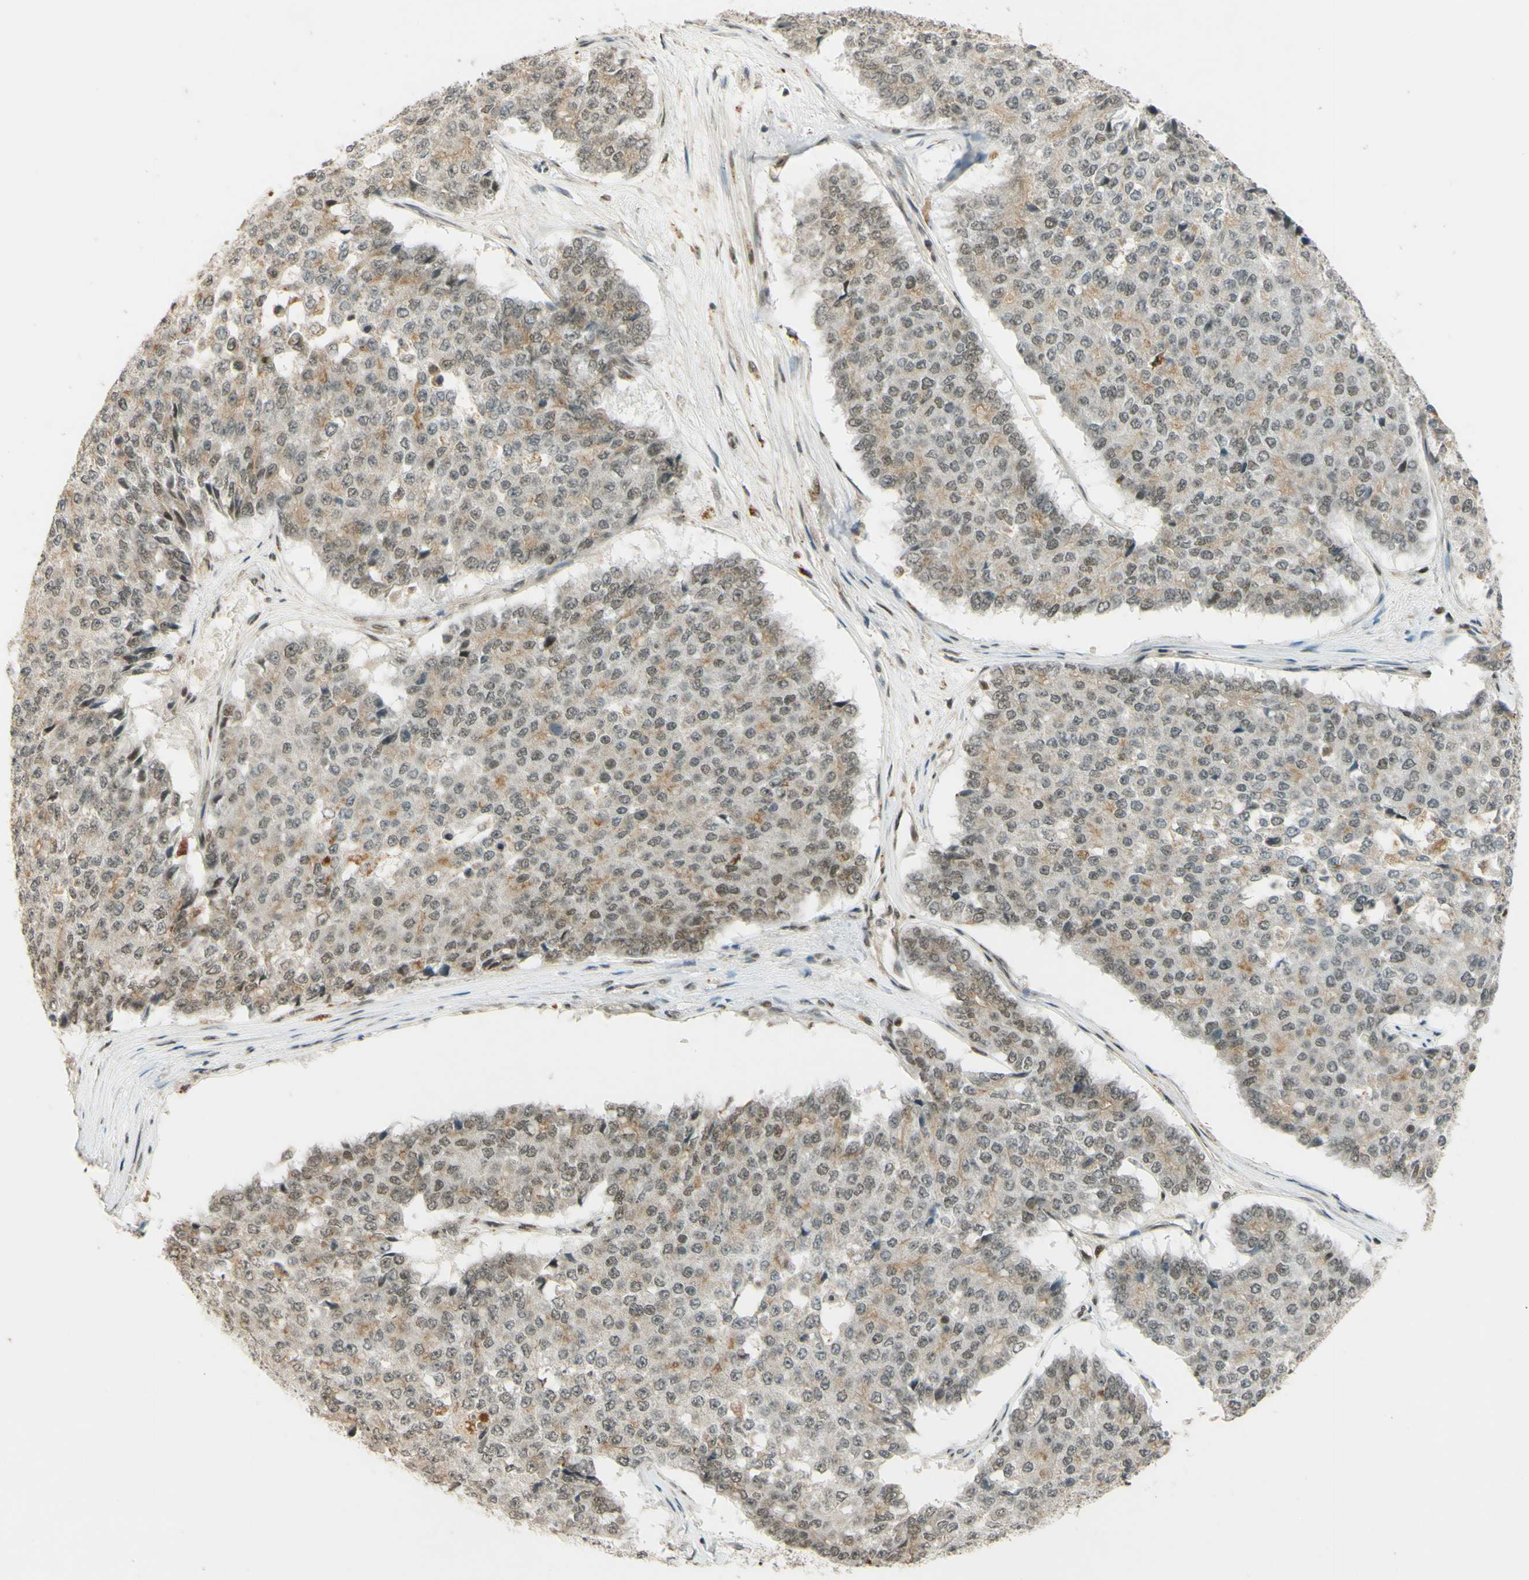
{"staining": {"intensity": "weak", "quantity": ">75%", "location": "nuclear"}, "tissue": "pancreatic cancer", "cell_type": "Tumor cells", "image_type": "cancer", "snomed": [{"axis": "morphology", "description": "Adenocarcinoma, NOS"}, {"axis": "topography", "description": "Pancreas"}], "caption": "Brown immunohistochemical staining in human pancreatic cancer (adenocarcinoma) reveals weak nuclear expression in about >75% of tumor cells.", "gene": "SMARCB1", "patient": {"sex": "male", "age": 50}}